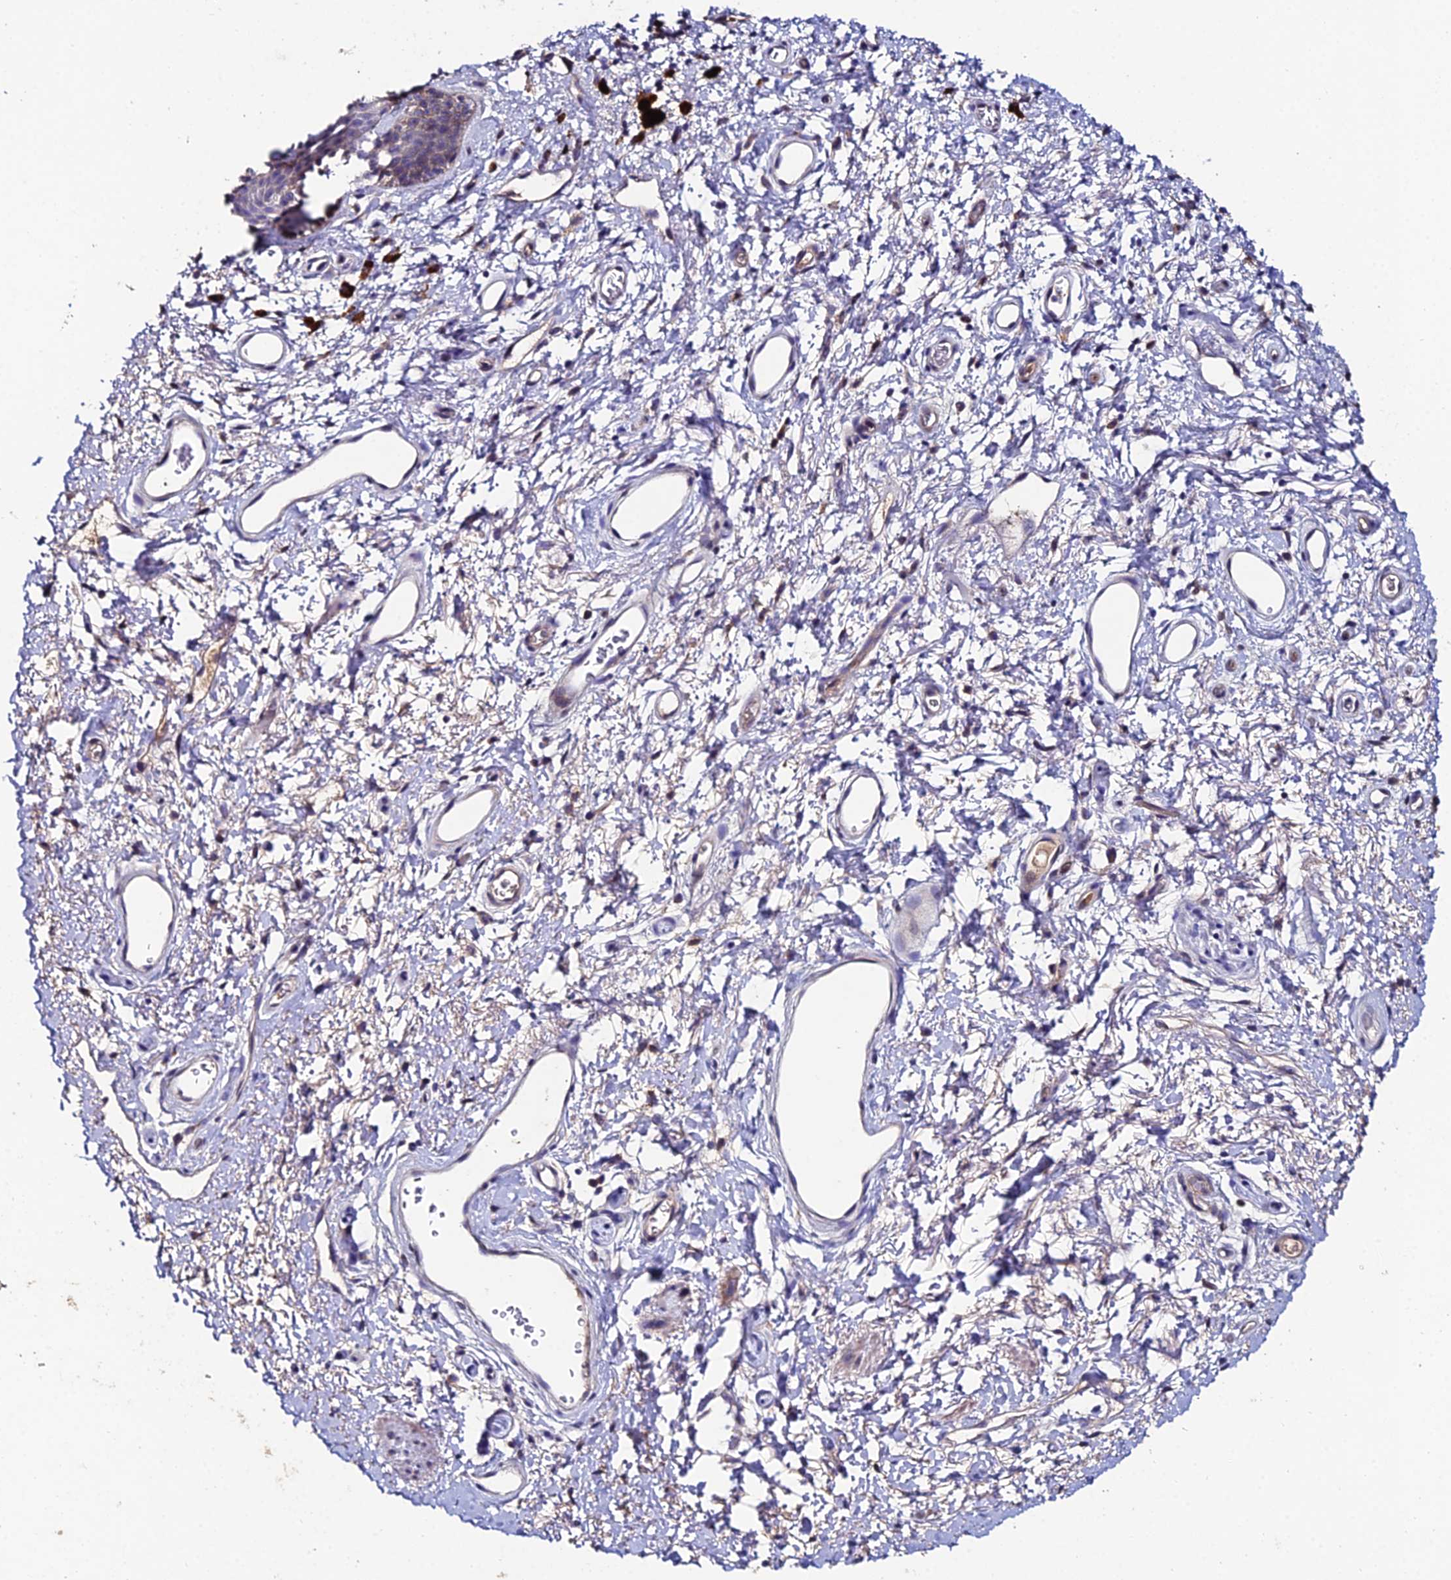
{"staining": {"intensity": "weak", "quantity": "<25%", "location": "cytoplasmic/membranous"}, "tissue": "skin", "cell_type": "Epidermal cells", "image_type": "normal", "snomed": [{"axis": "morphology", "description": "Normal tissue, NOS"}, {"axis": "topography", "description": "Anal"}], "caption": "Immunohistochemistry (IHC) histopathology image of normal human skin stained for a protein (brown), which displays no expression in epidermal cells. The staining was performed using DAB (3,3'-diaminobenzidine) to visualize the protein expression in brown, while the nuclei were stained in blue with hematoxylin (Magnification: 20x).", "gene": "ESRRG", "patient": {"sex": "female", "age": 46}}